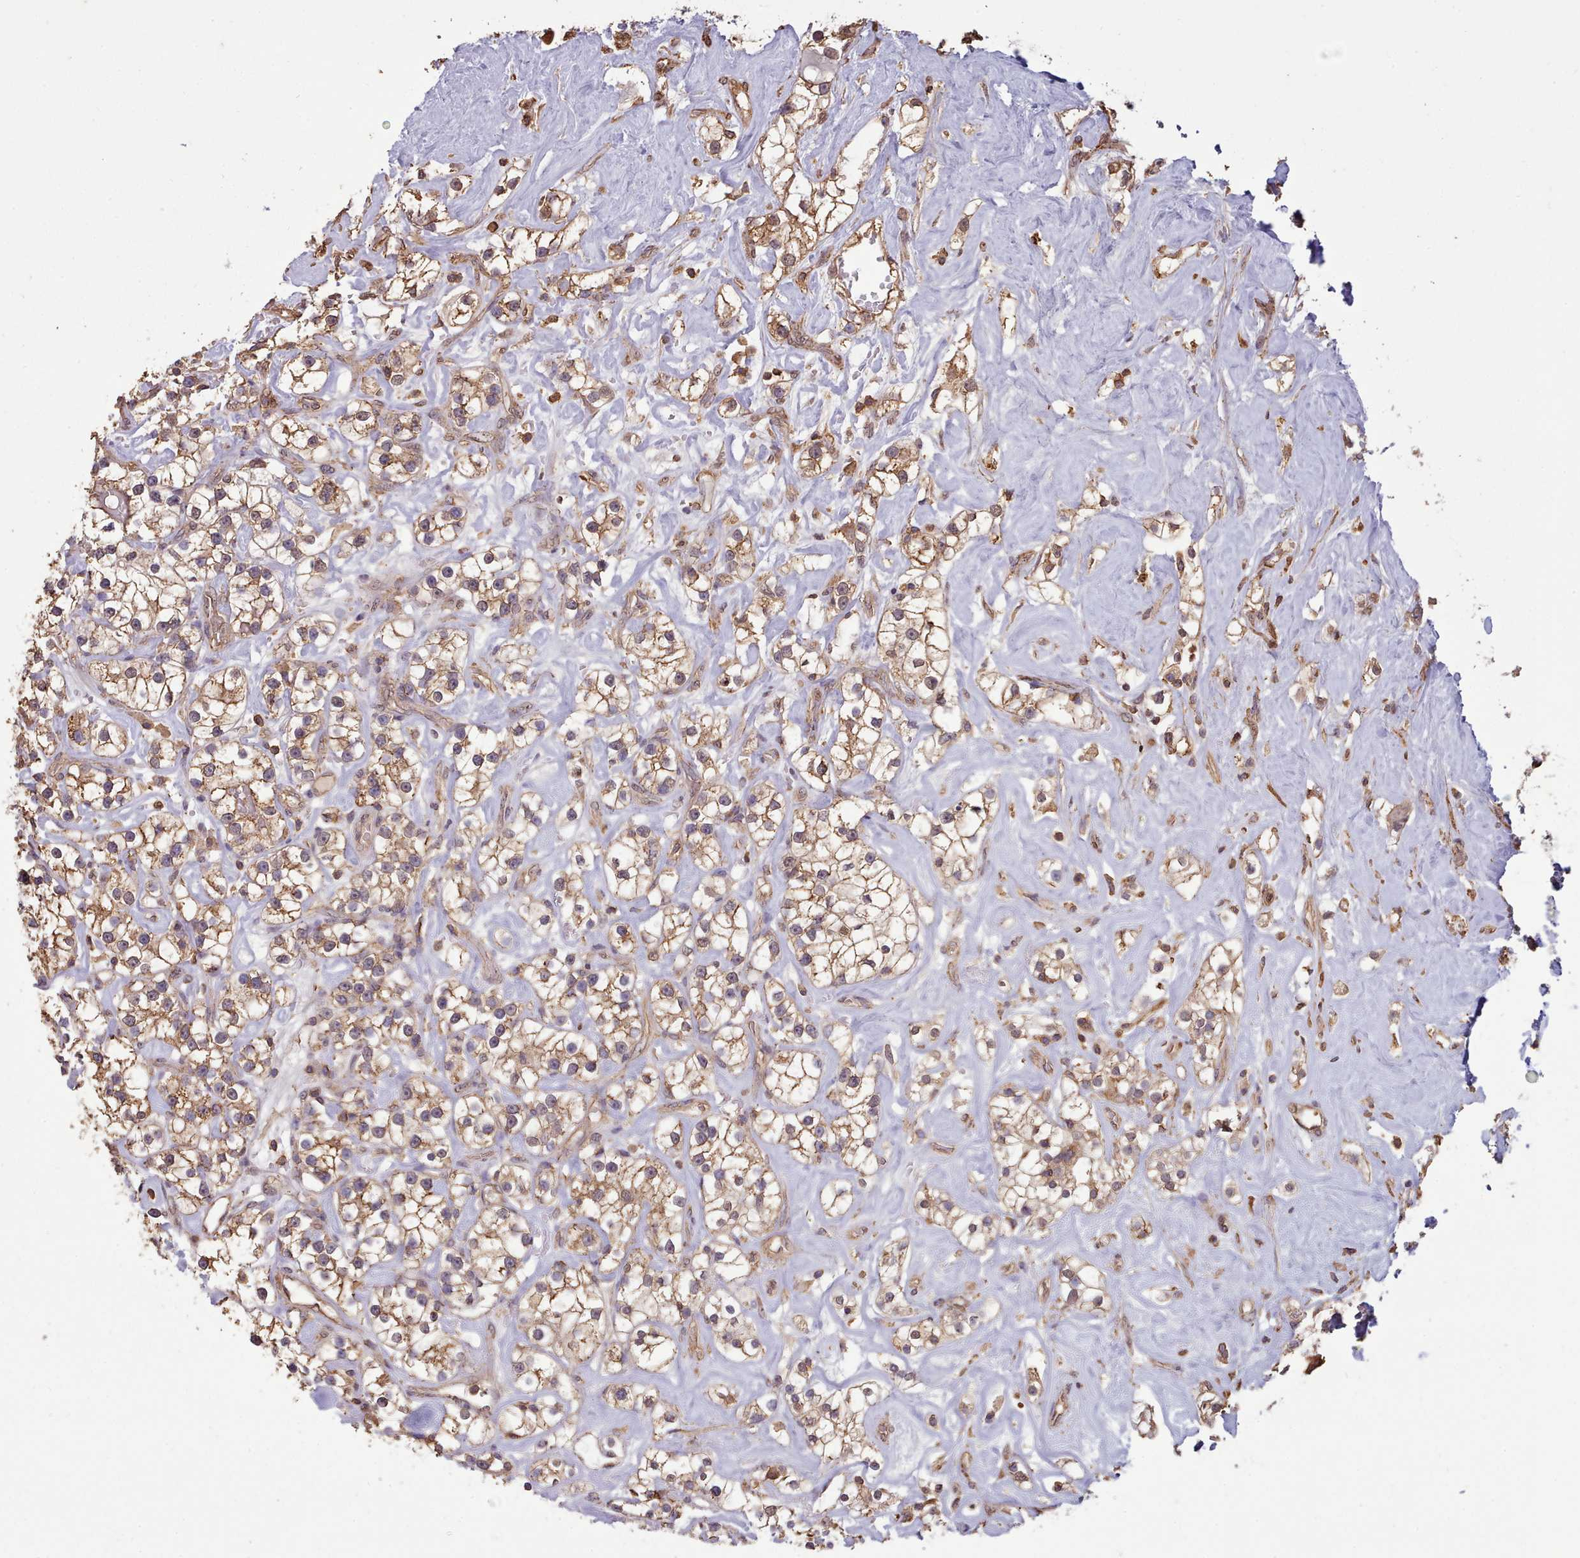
{"staining": {"intensity": "moderate", "quantity": ">75%", "location": "cytoplasmic/membranous"}, "tissue": "renal cancer", "cell_type": "Tumor cells", "image_type": "cancer", "snomed": [{"axis": "morphology", "description": "Adenocarcinoma, NOS"}, {"axis": "topography", "description": "Kidney"}], "caption": "The micrograph displays staining of adenocarcinoma (renal), revealing moderate cytoplasmic/membranous protein positivity (brown color) within tumor cells.", "gene": "METRN", "patient": {"sex": "male", "age": 77}}